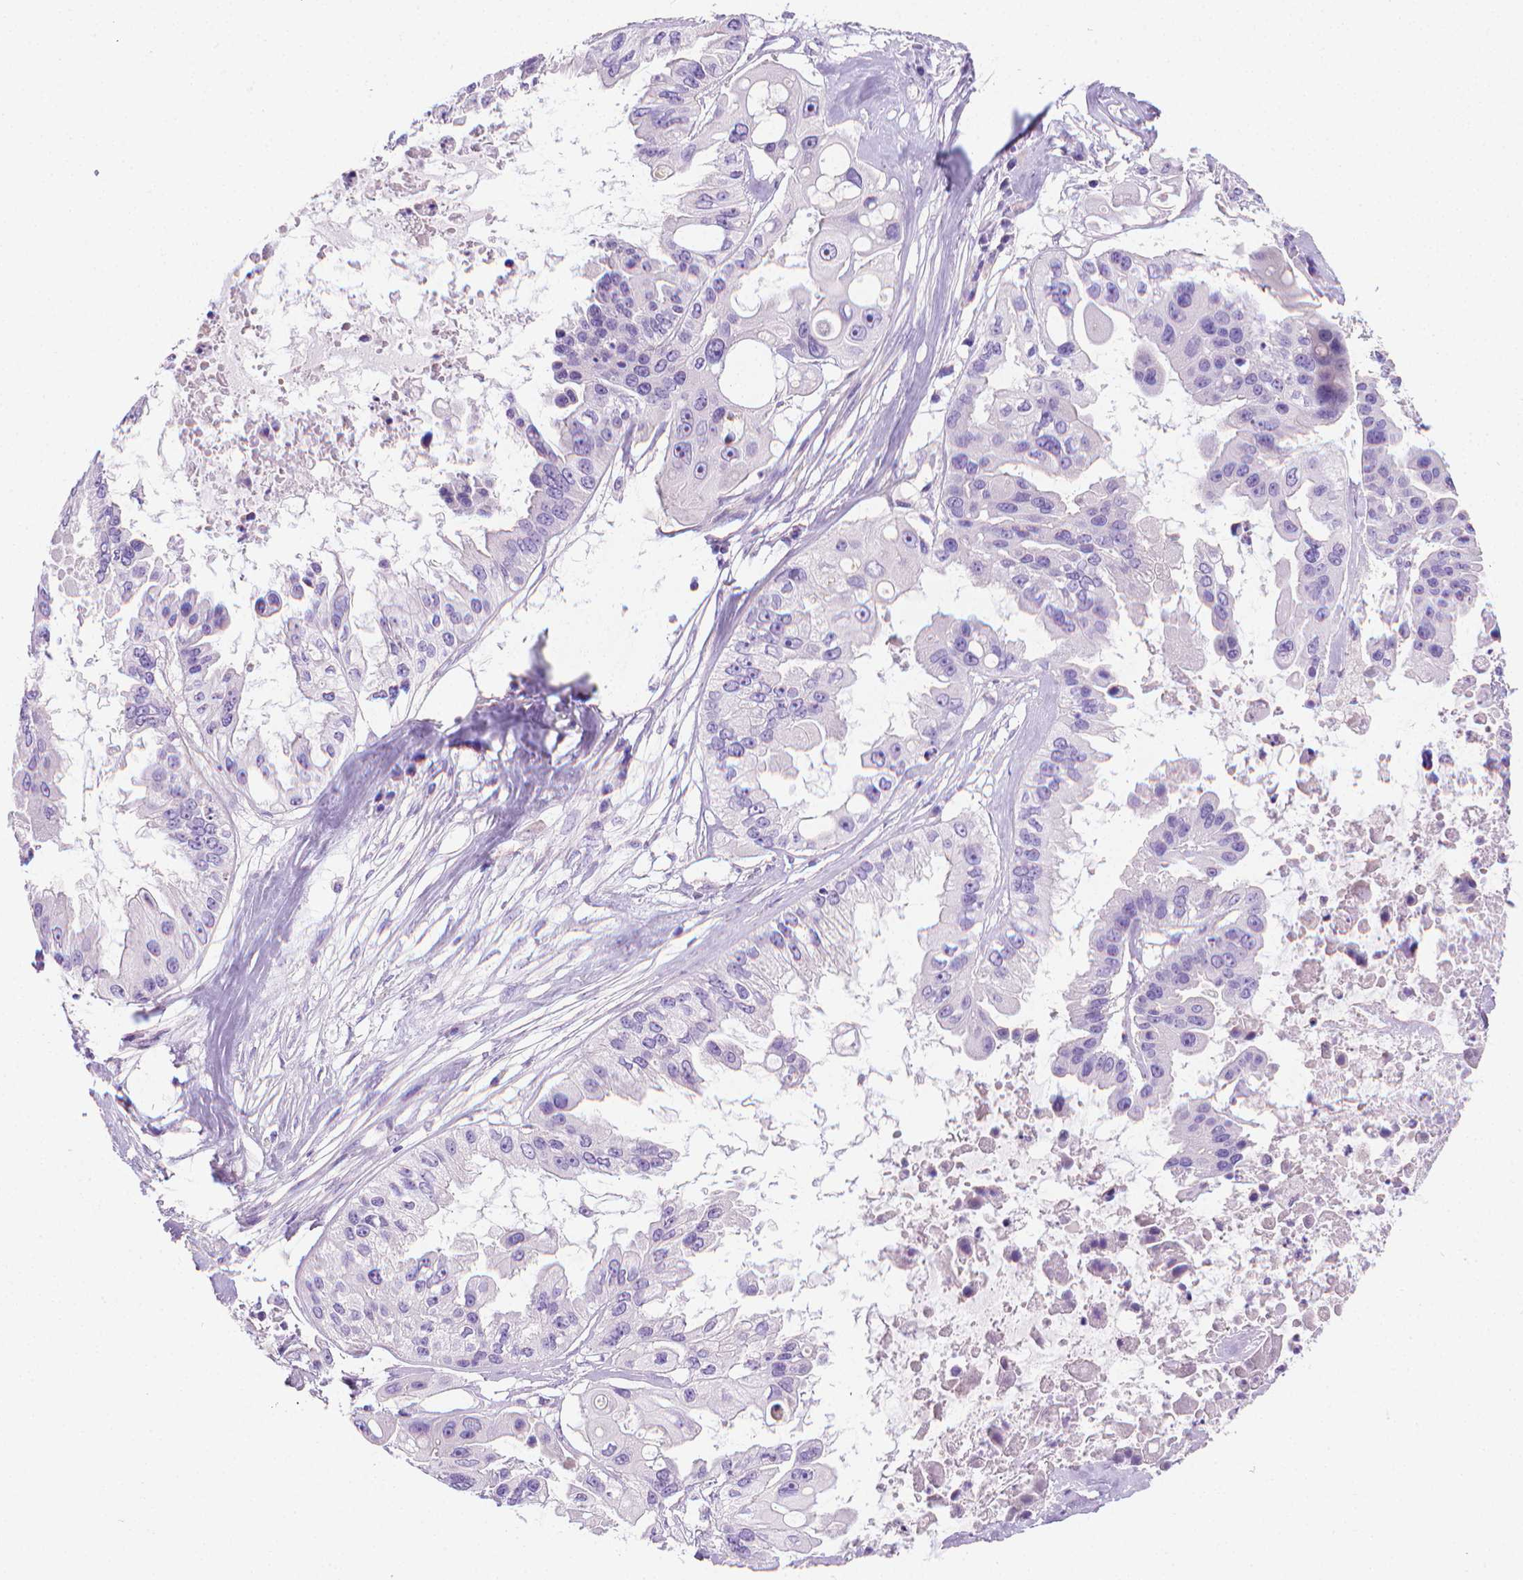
{"staining": {"intensity": "negative", "quantity": "none", "location": "none"}, "tissue": "ovarian cancer", "cell_type": "Tumor cells", "image_type": "cancer", "snomed": [{"axis": "morphology", "description": "Cystadenocarcinoma, serous, NOS"}, {"axis": "topography", "description": "Ovary"}], "caption": "A histopathology image of human ovarian cancer is negative for staining in tumor cells.", "gene": "FASN", "patient": {"sex": "female", "age": 56}}